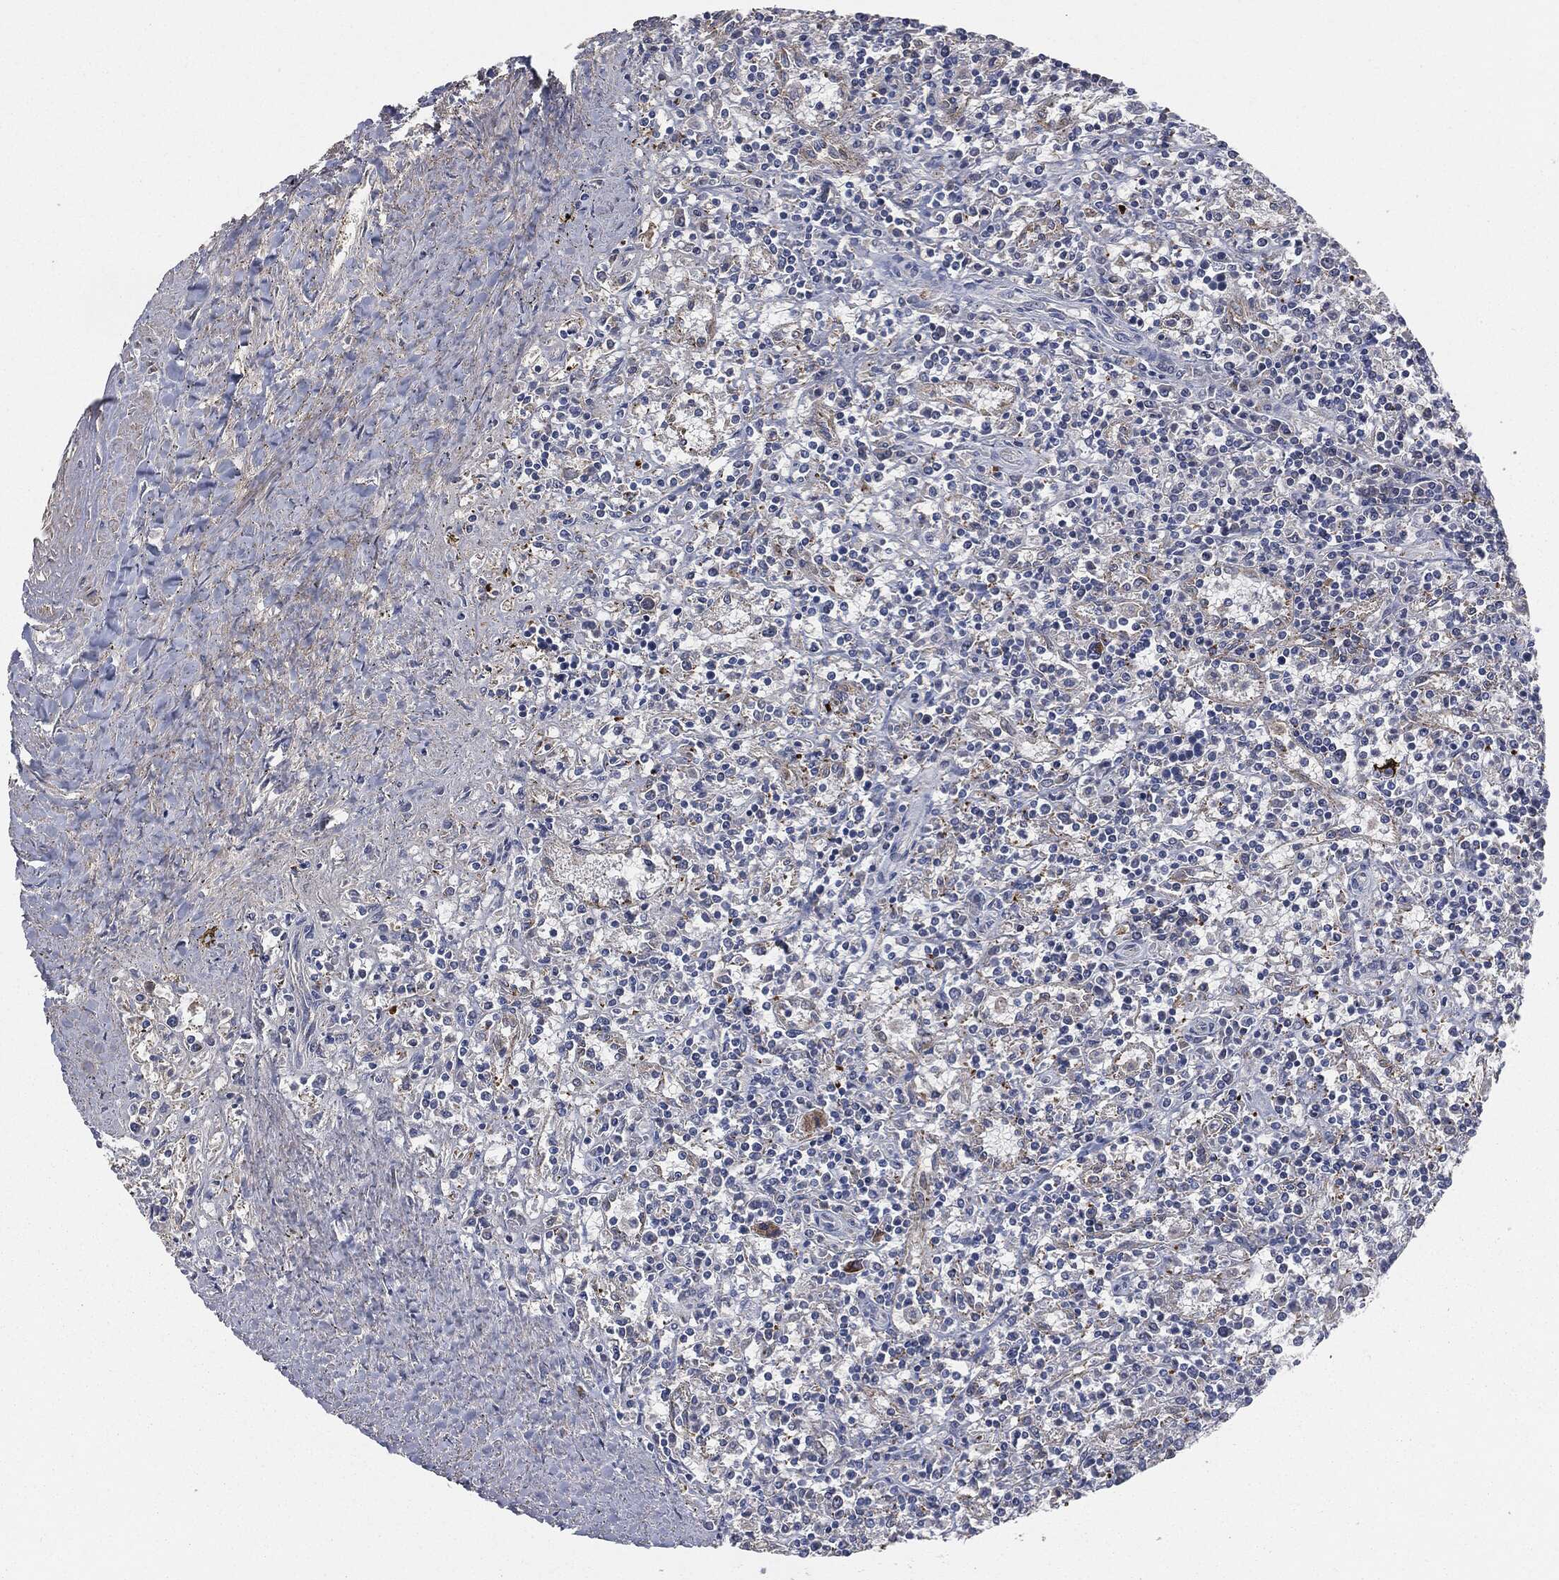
{"staining": {"intensity": "negative", "quantity": "none", "location": "none"}, "tissue": "lymphoma", "cell_type": "Tumor cells", "image_type": "cancer", "snomed": [{"axis": "morphology", "description": "Malignant lymphoma, non-Hodgkin's type, Low grade"}, {"axis": "topography", "description": "Spleen"}], "caption": "Immunohistochemistry photomicrograph of human malignant lymphoma, non-Hodgkin's type (low-grade) stained for a protein (brown), which reveals no expression in tumor cells.", "gene": "APOB", "patient": {"sex": "male", "age": 62}}